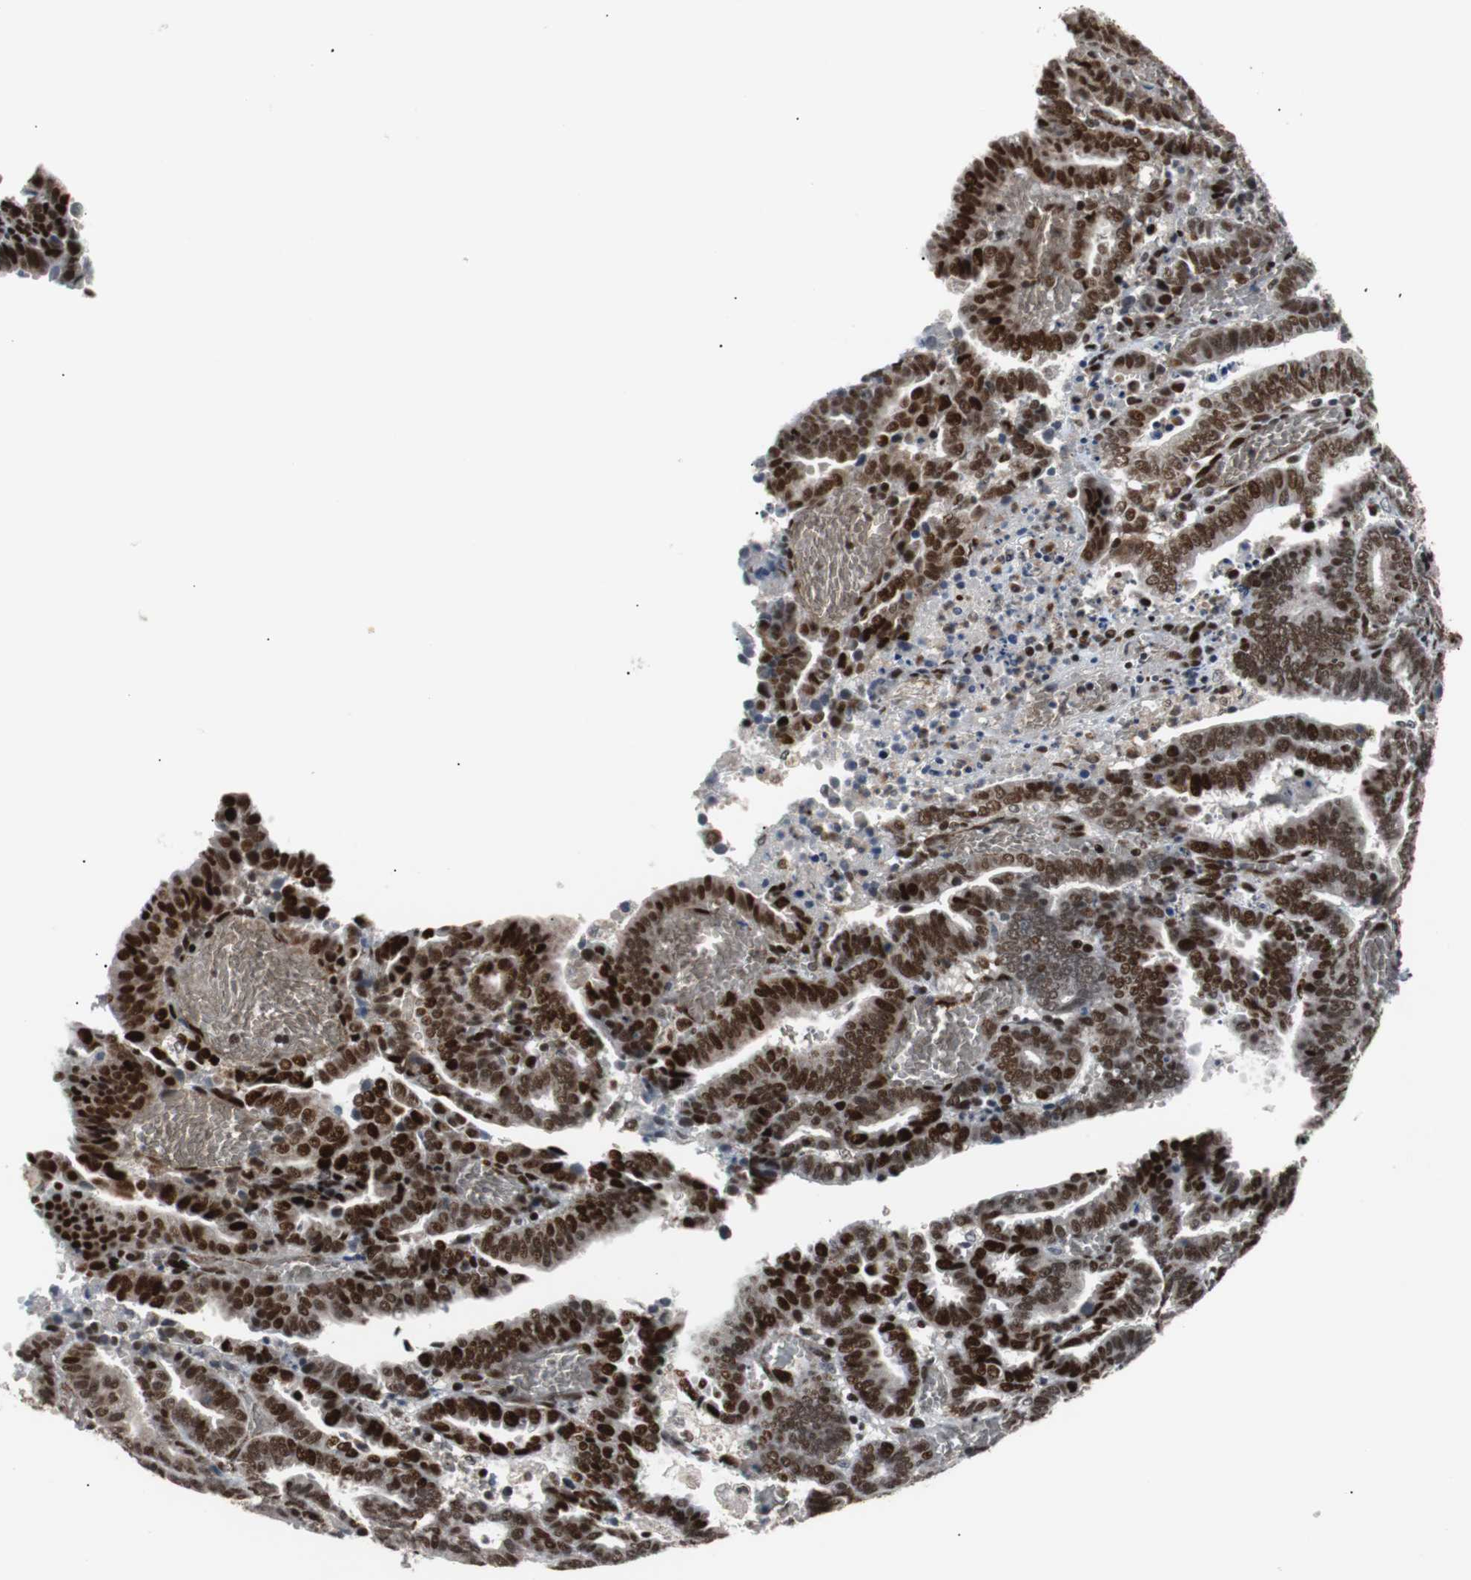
{"staining": {"intensity": "strong", "quantity": ">75%", "location": "nuclear"}, "tissue": "endometrial cancer", "cell_type": "Tumor cells", "image_type": "cancer", "snomed": [{"axis": "morphology", "description": "Adenocarcinoma, NOS"}, {"axis": "topography", "description": "Uterus"}], "caption": "IHC of endometrial cancer (adenocarcinoma) demonstrates high levels of strong nuclear positivity in about >75% of tumor cells.", "gene": "NBL1", "patient": {"sex": "female", "age": 83}}